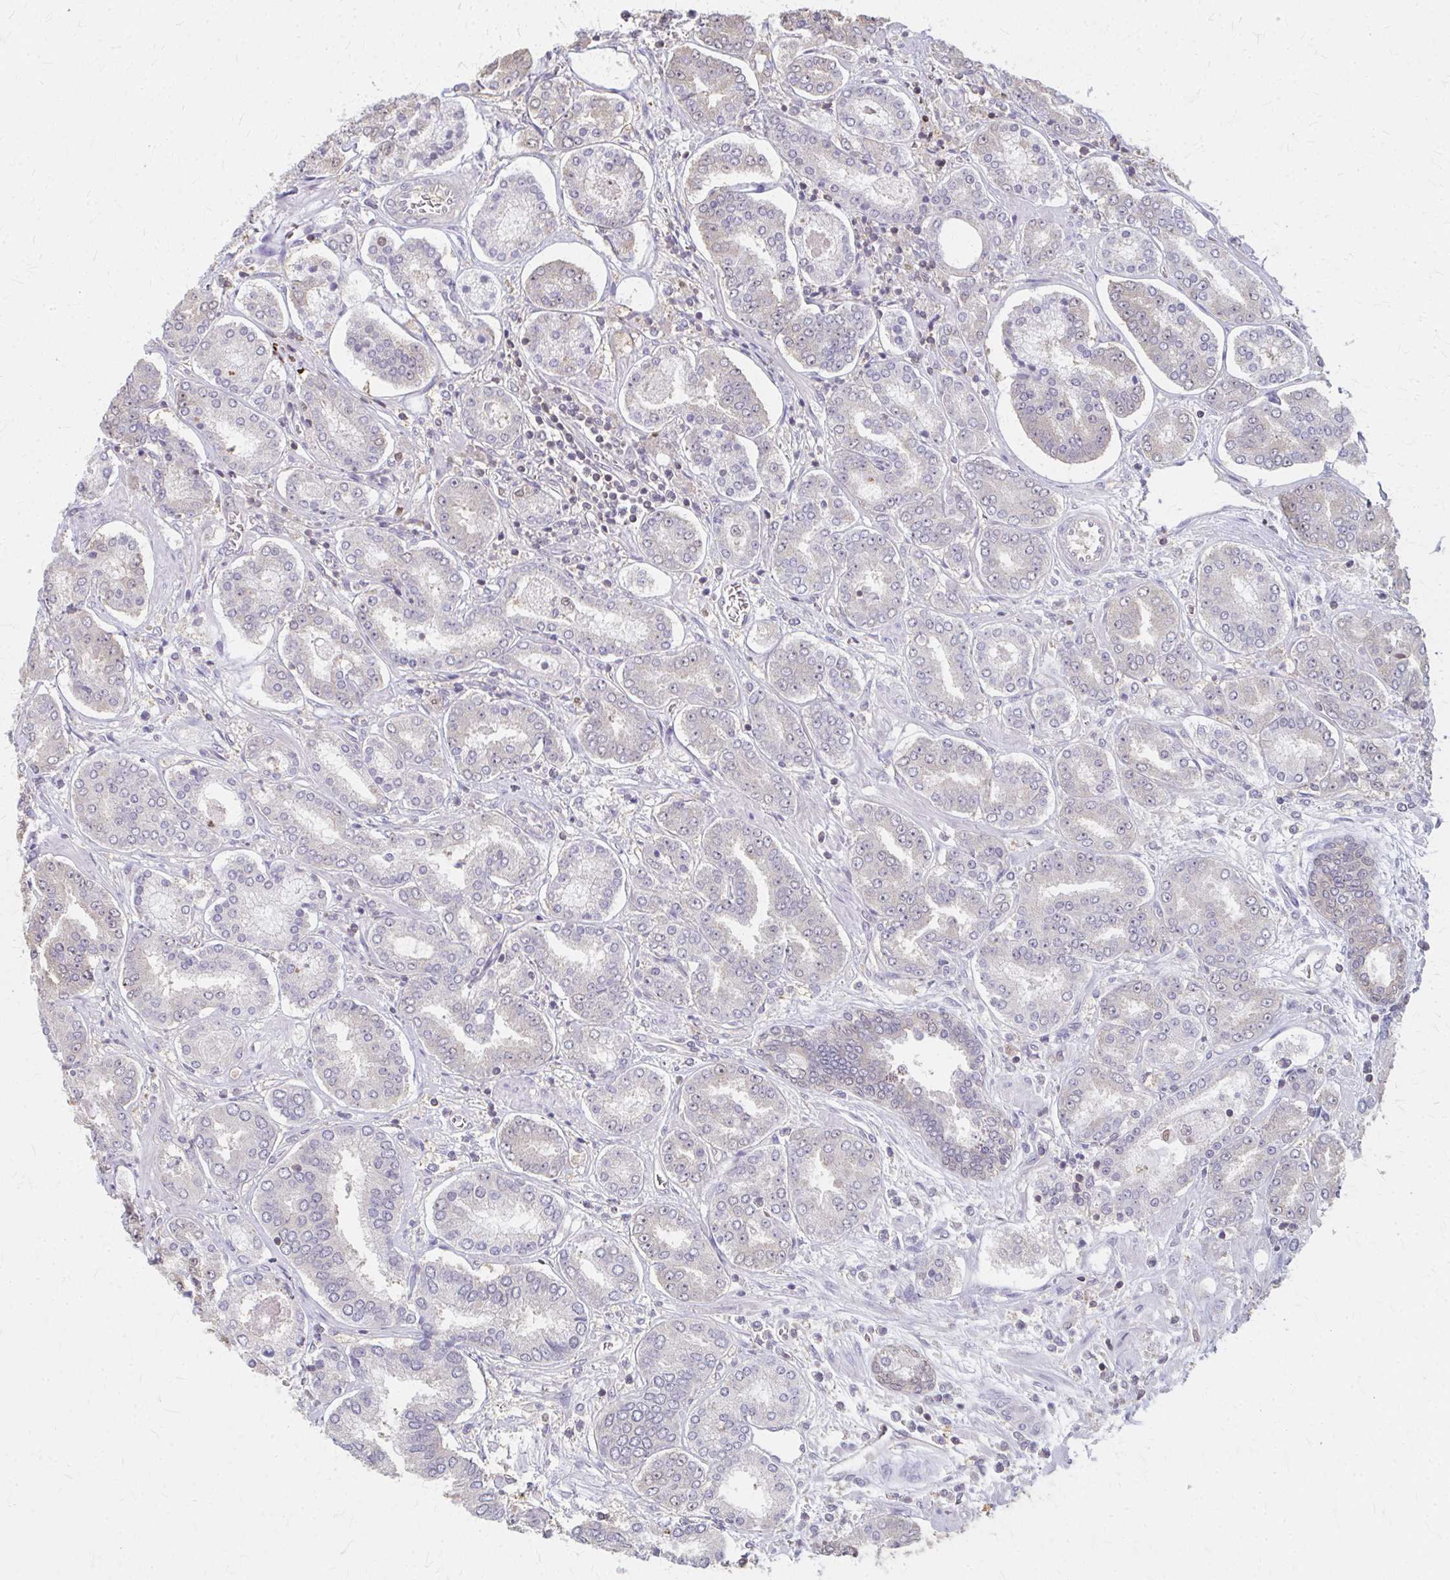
{"staining": {"intensity": "negative", "quantity": "none", "location": "none"}, "tissue": "prostate cancer", "cell_type": "Tumor cells", "image_type": "cancer", "snomed": [{"axis": "morphology", "description": "Adenocarcinoma, High grade"}, {"axis": "topography", "description": "Prostate"}], "caption": "Prostate adenocarcinoma (high-grade) was stained to show a protein in brown. There is no significant positivity in tumor cells. (DAB (3,3'-diaminobenzidine) immunohistochemistry (IHC) with hematoxylin counter stain).", "gene": "RABGAP1L", "patient": {"sex": "male", "age": 72}}